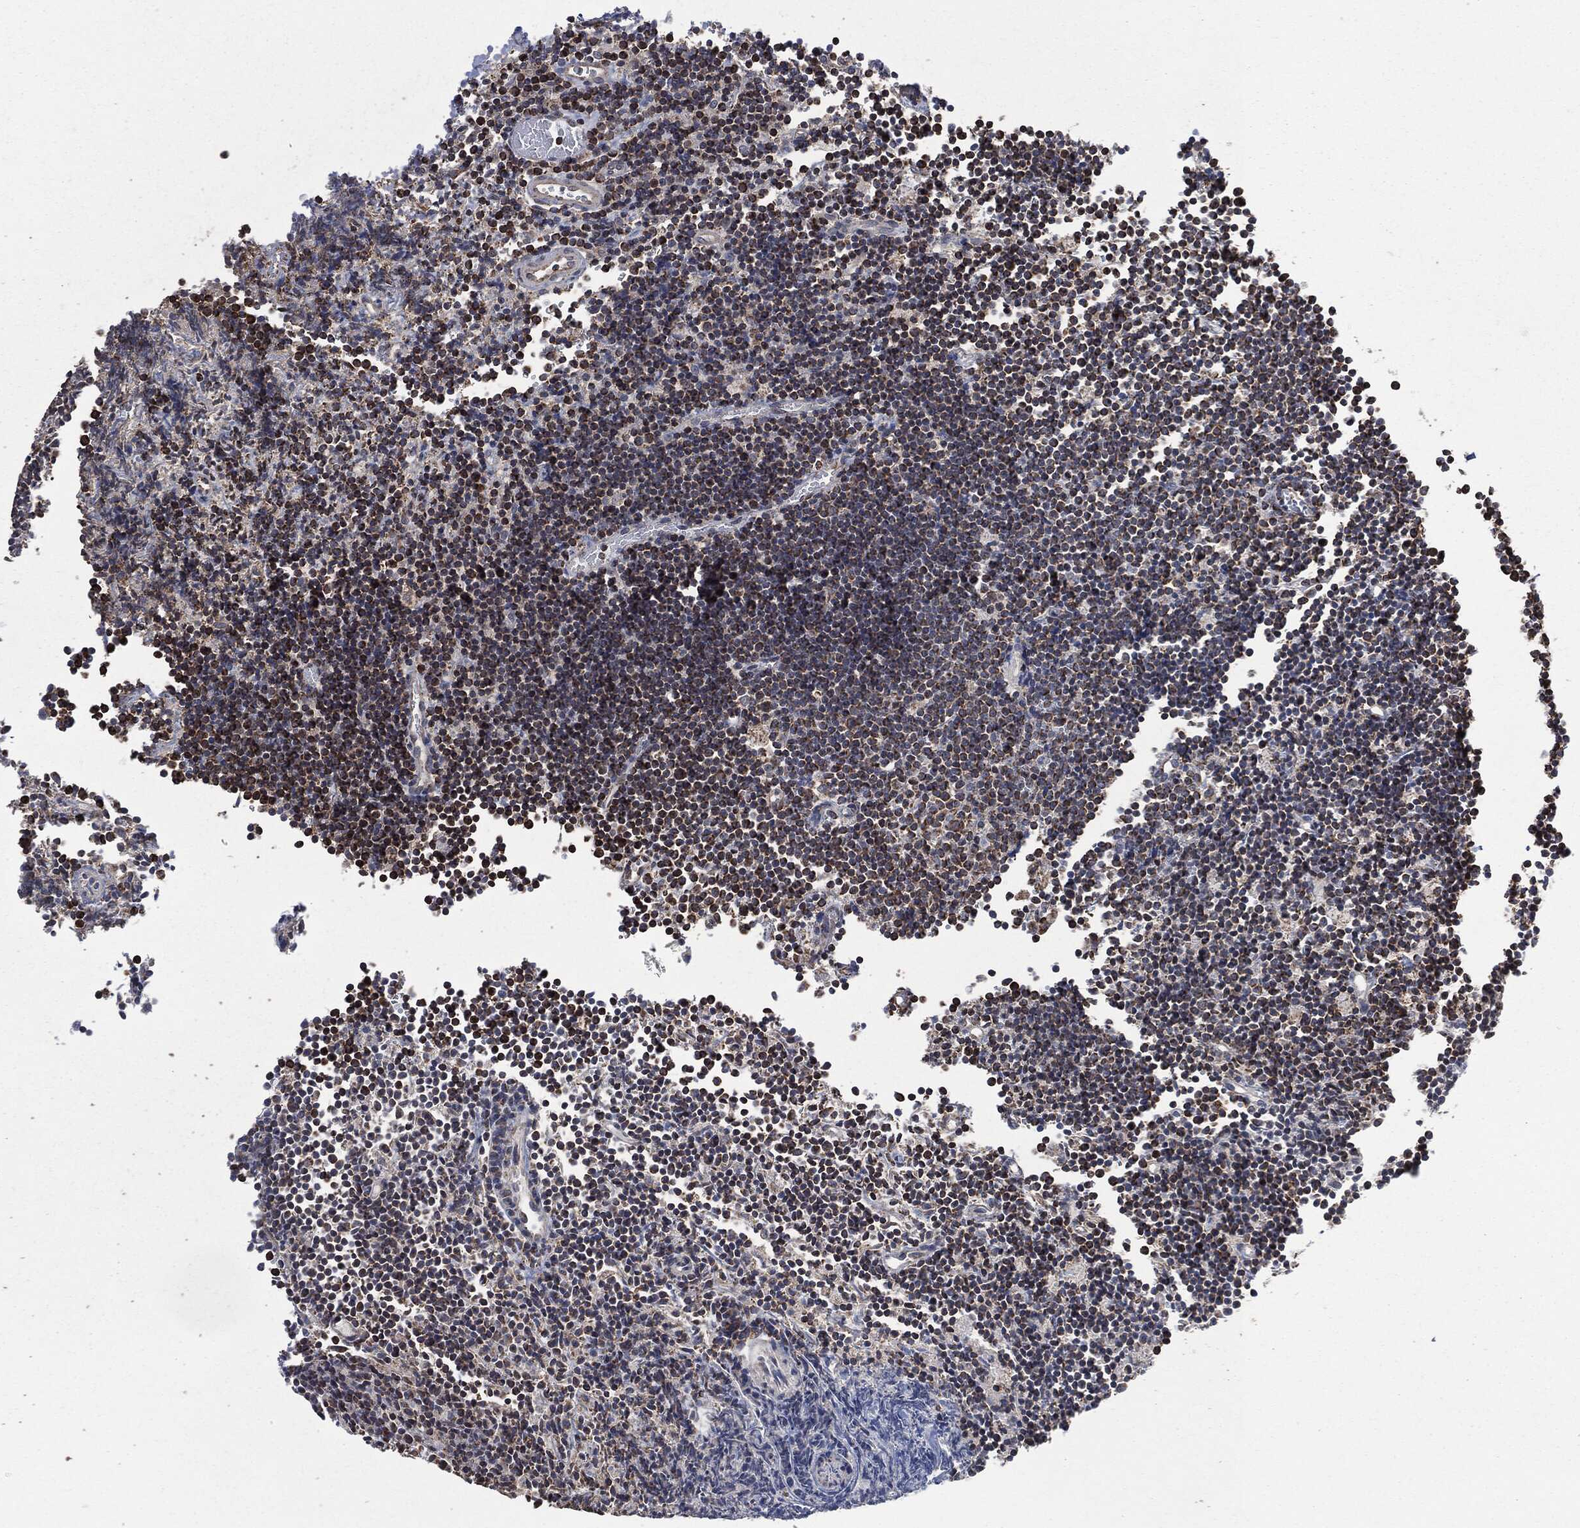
{"staining": {"intensity": "strong", "quantity": "25%-75%", "location": "cytoplasmic/membranous"}, "tissue": "lymphoma", "cell_type": "Tumor cells", "image_type": "cancer", "snomed": [{"axis": "morphology", "description": "Malignant lymphoma, non-Hodgkin's type, Low grade"}, {"axis": "topography", "description": "Brain"}], "caption": "Protein staining demonstrates strong cytoplasmic/membranous expression in about 25%-75% of tumor cells in malignant lymphoma, non-Hodgkin's type (low-grade).", "gene": "LIG3", "patient": {"sex": "female", "age": 66}}